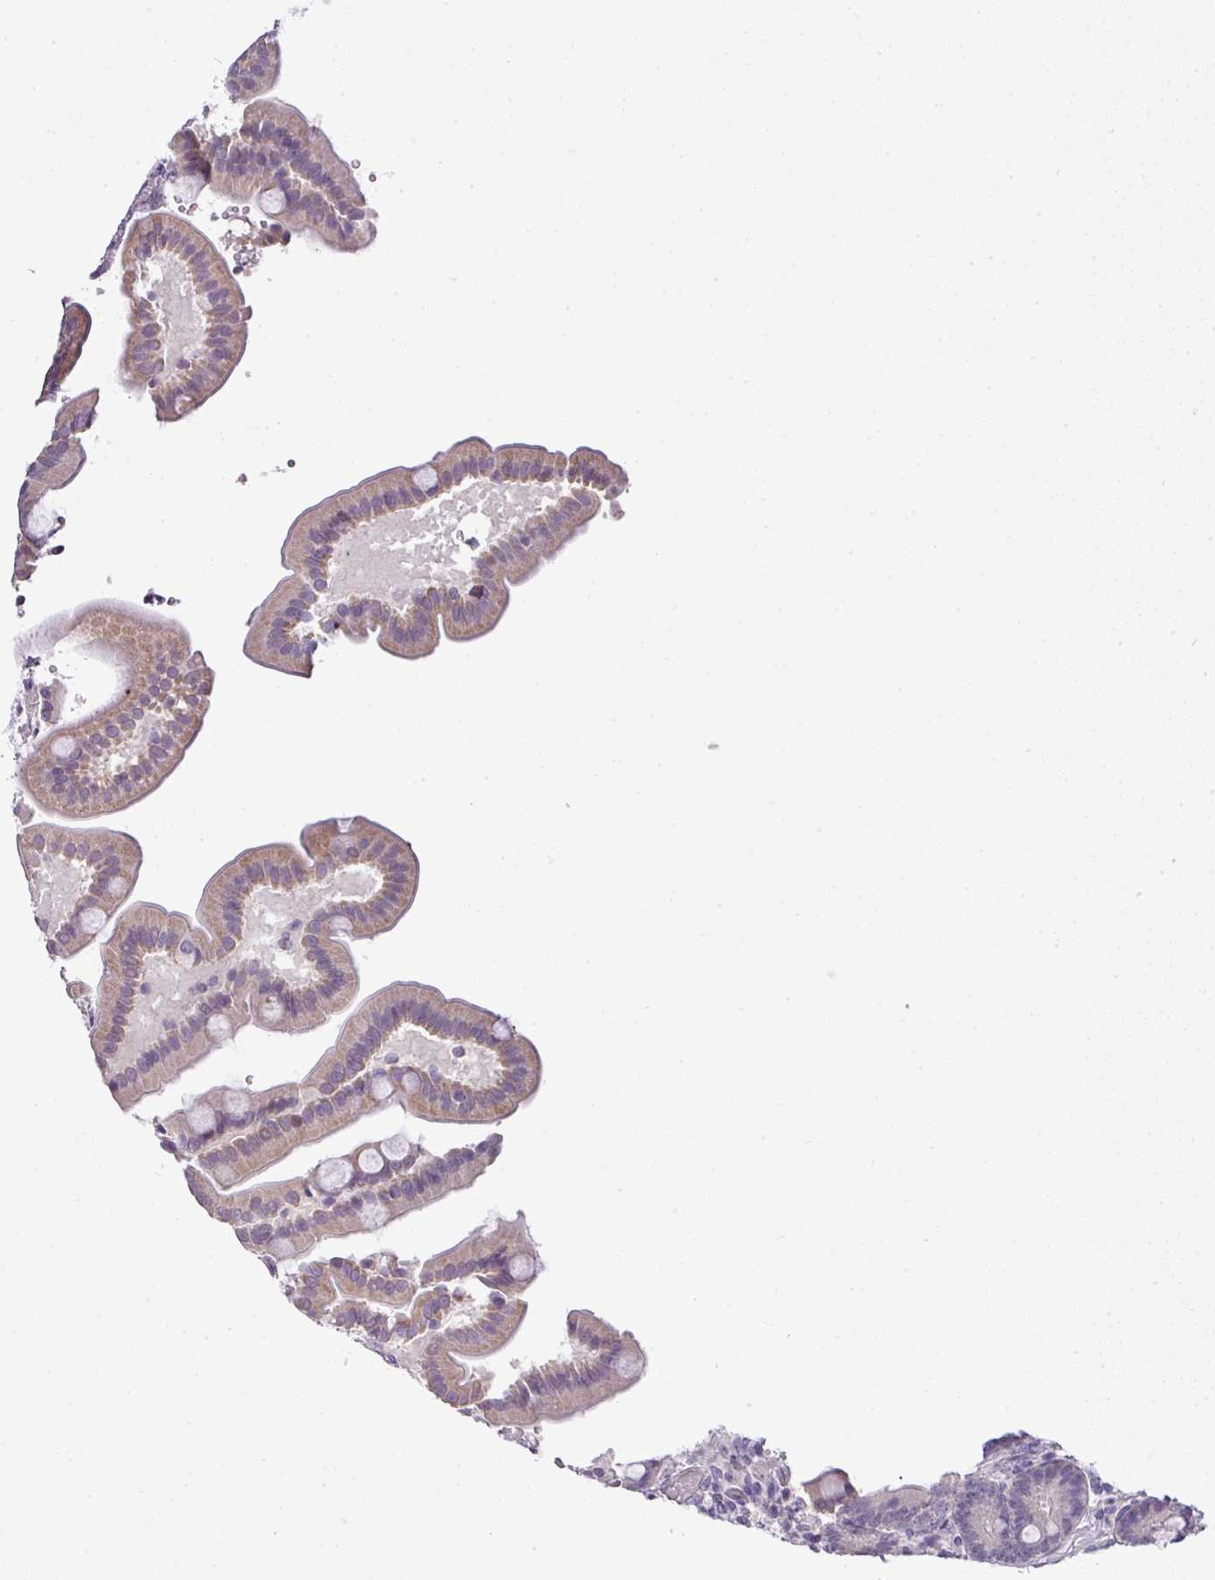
{"staining": {"intensity": "weak", "quantity": "<25%", "location": "nuclear"}, "tissue": "duodenum", "cell_type": "Glandular cells", "image_type": "normal", "snomed": [{"axis": "morphology", "description": "Normal tissue, NOS"}, {"axis": "topography", "description": "Duodenum"}], "caption": "This is a histopathology image of IHC staining of normal duodenum, which shows no staining in glandular cells.", "gene": "TEX30", "patient": {"sex": "female", "age": 62}}